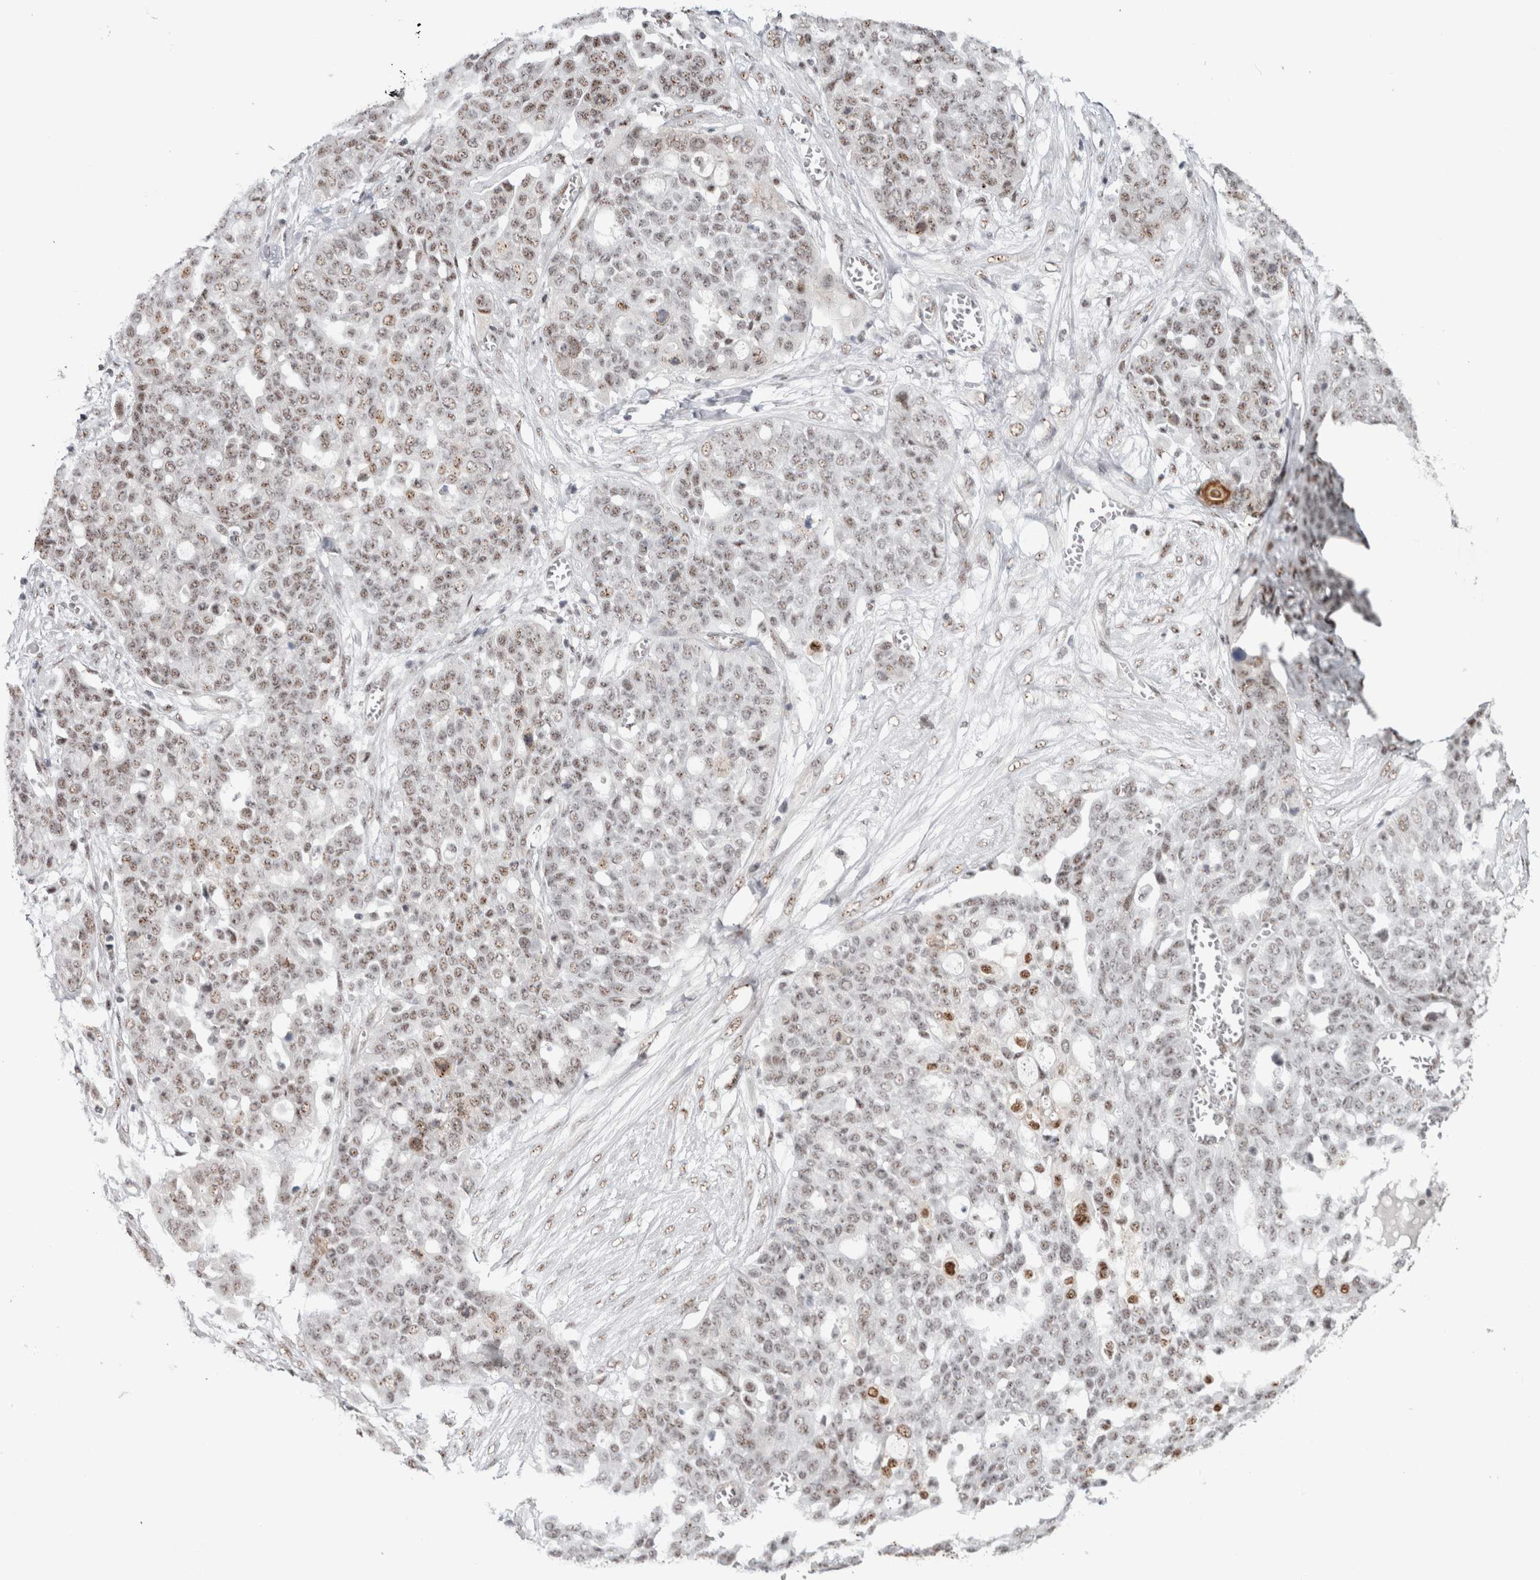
{"staining": {"intensity": "weak", "quantity": ">75%", "location": "nuclear"}, "tissue": "ovarian cancer", "cell_type": "Tumor cells", "image_type": "cancer", "snomed": [{"axis": "morphology", "description": "Cystadenocarcinoma, serous, NOS"}, {"axis": "topography", "description": "Soft tissue"}, {"axis": "topography", "description": "Ovary"}], "caption": "Protein positivity by immunohistochemistry demonstrates weak nuclear expression in about >75% of tumor cells in ovarian serous cystadenocarcinoma.", "gene": "MKNK1", "patient": {"sex": "female", "age": 57}}